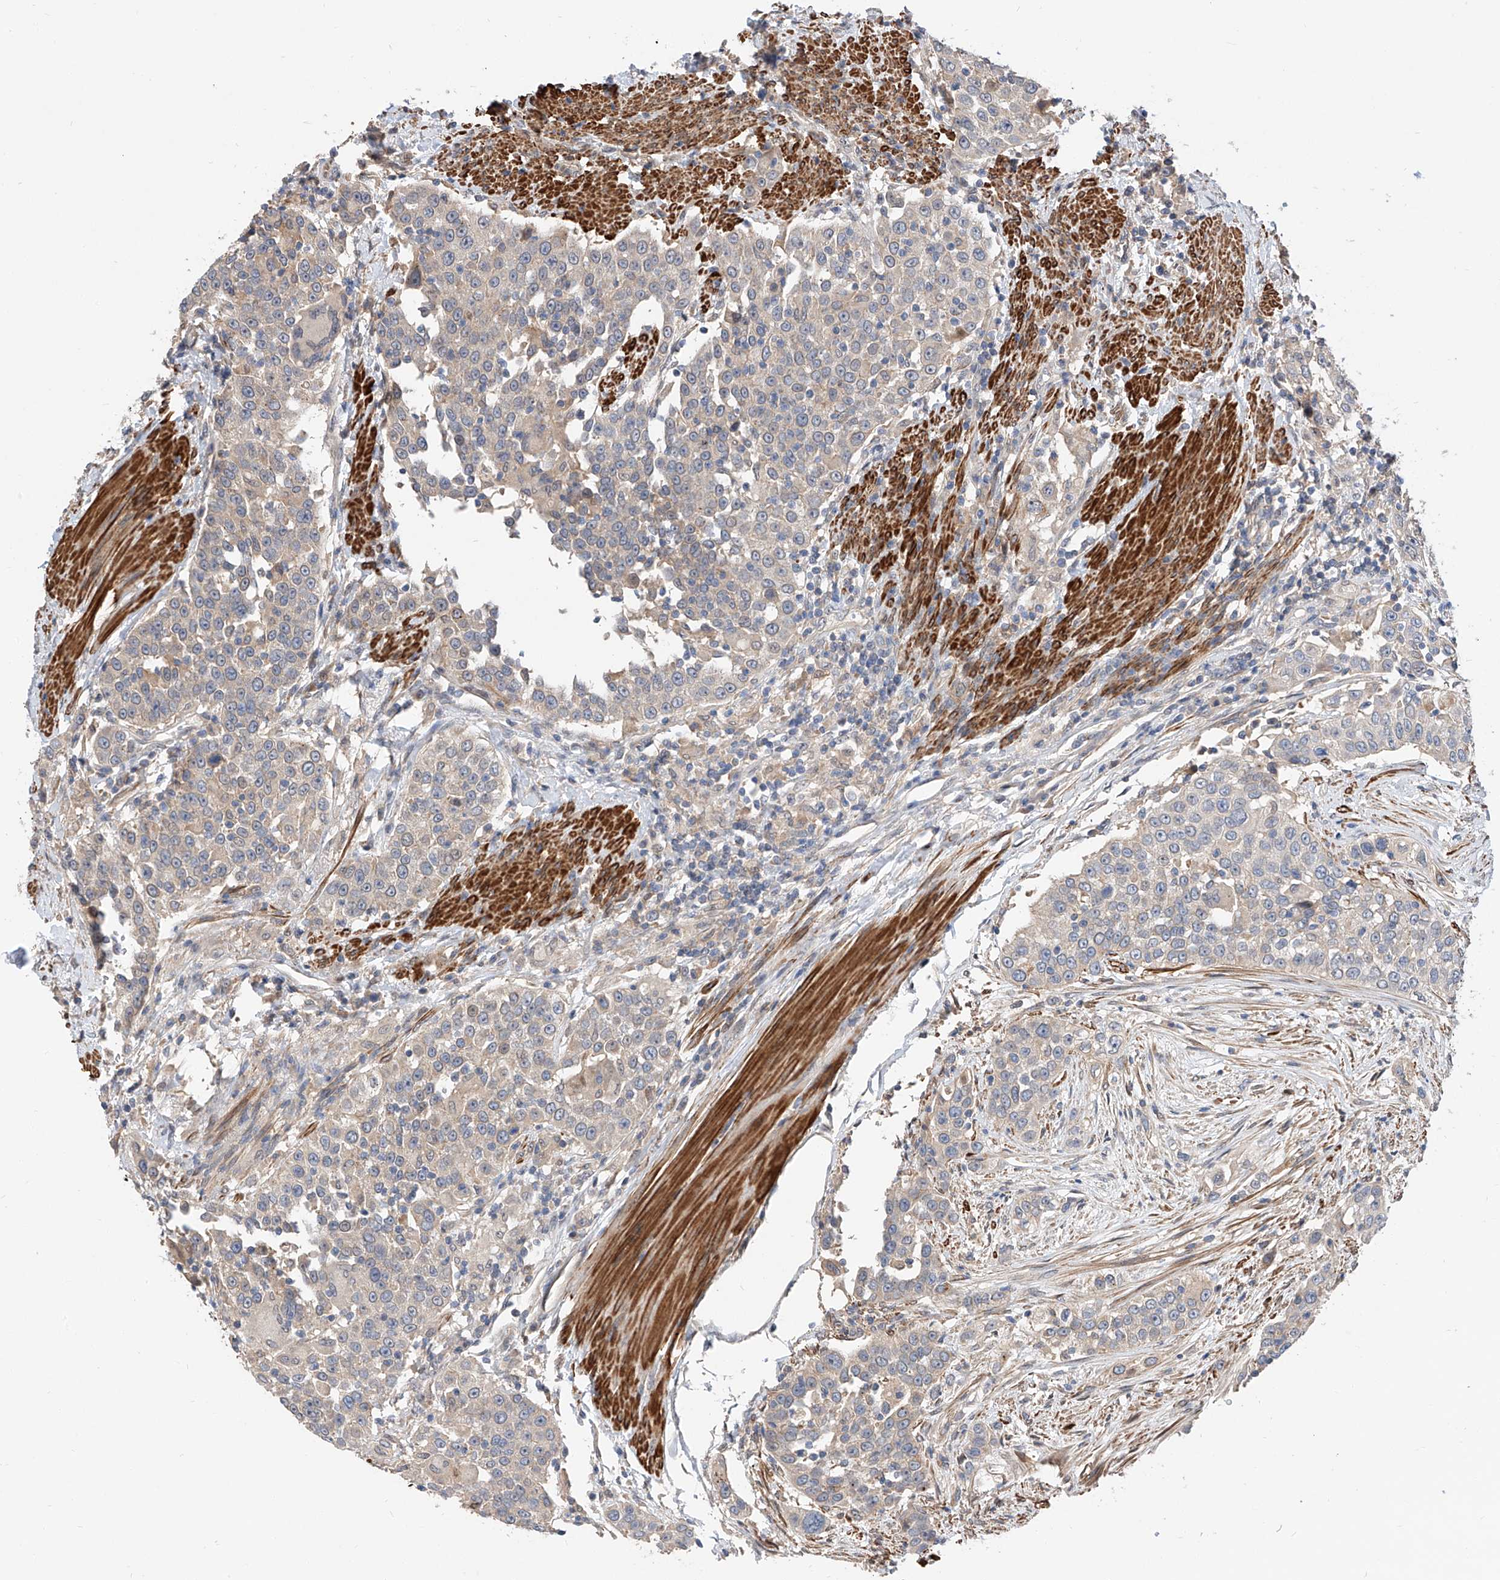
{"staining": {"intensity": "negative", "quantity": "none", "location": "none"}, "tissue": "urothelial cancer", "cell_type": "Tumor cells", "image_type": "cancer", "snomed": [{"axis": "morphology", "description": "Urothelial carcinoma, High grade"}, {"axis": "topography", "description": "Urinary bladder"}], "caption": "Tumor cells show no significant positivity in high-grade urothelial carcinoma. (DAB IHC with hematoxylin counter stain).", "gene": "MAGEE2", "patient": {"sex": "female", "age": 80}}